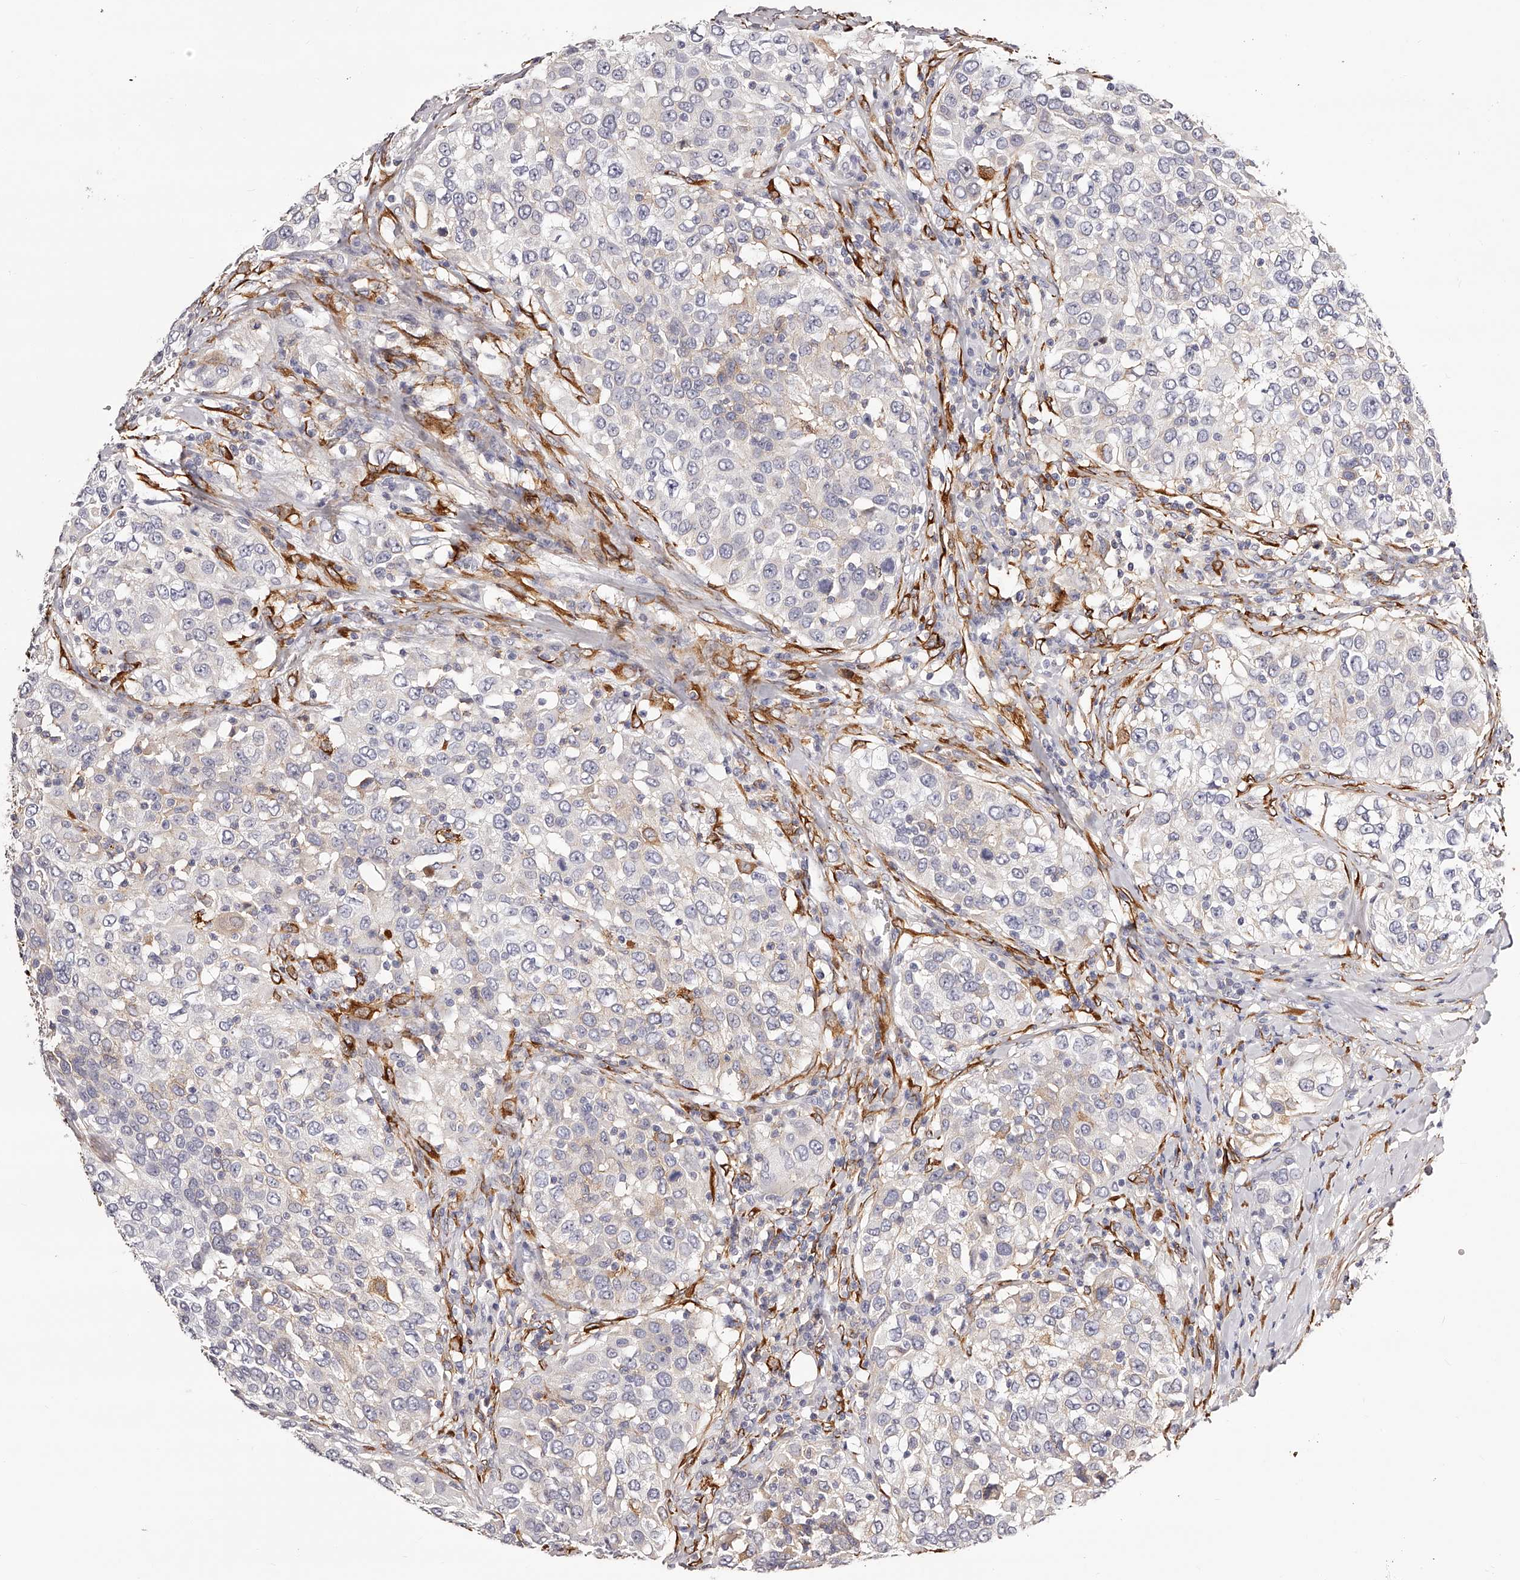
{"staining": {"intensity": "weak", "quantity": "<25%", "location": "cytoplasmic/membranous"}, "tissue": "urothelial cancer", "cell_type": "Tumor cells", "image_type": "cancer", "snomed": [{"axis": "morphology", "description": "Urothelial carcinoma, High grade"}, {"axis": "topography", "description": "Urinary bladder"}], "caption": "A histopathology image of urothelial cancer stained for a protein reveals no brown staining in tumor cells. (Immunohistochemistry, brightfield microscopy, high magnification).", "gene": "CD82", "patient": {"sex": "female", "age": 80}}